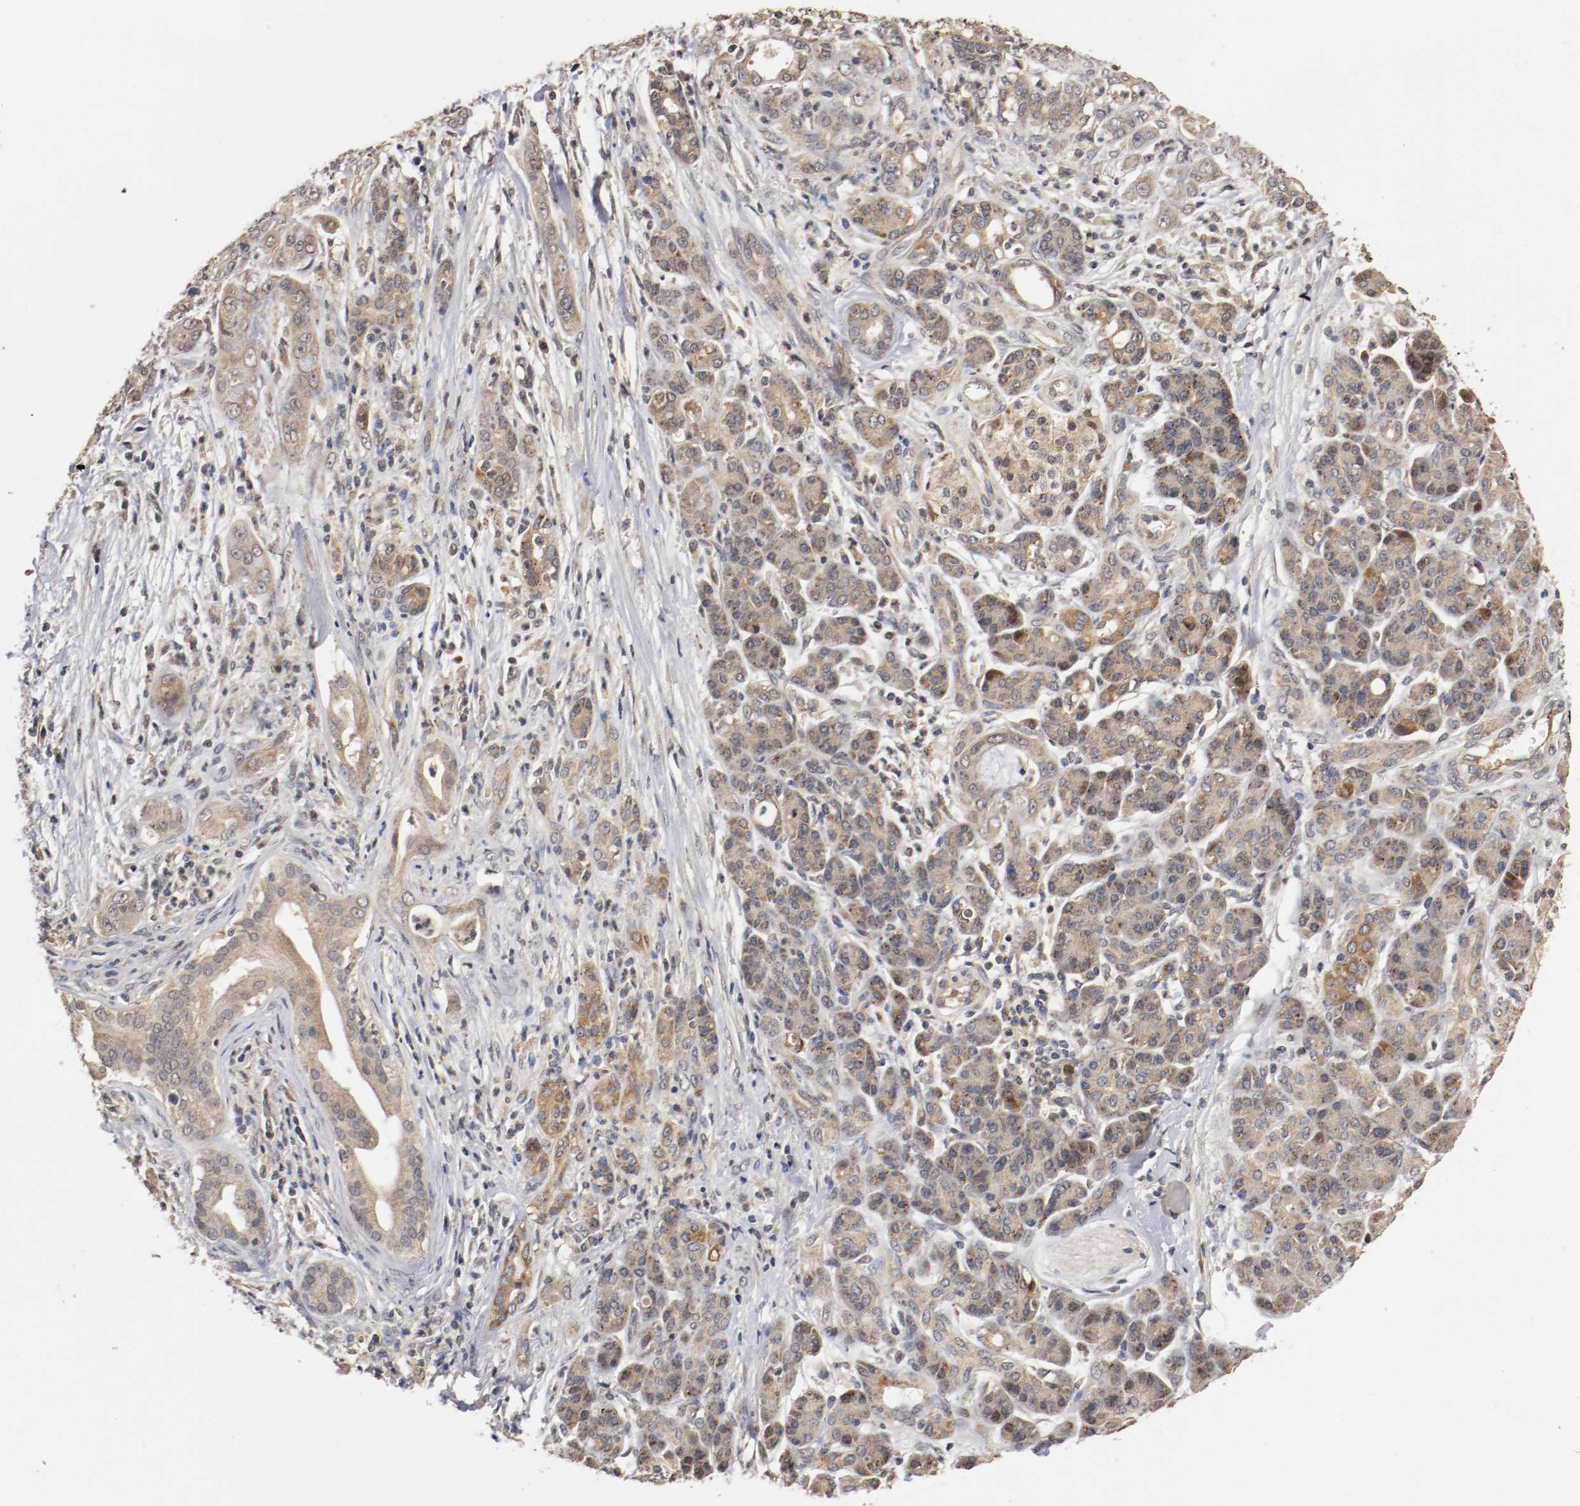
{"staining": {"intensity": "moderate", "quantity": "25%-75%", "location": "cytoplasmic/membranous,nuclear"}, "tissue": "pancreatic cancer", "cell_type": "Tumor cells", "image_type": "cancer", "snomed": [{"axis": "morphology", "description": "Adenocarcinoma, NOS"}, {"axis": "topography", "description": "Pancreas"}], "caption": "DAB immunohistochemical staining of human pancreatic cancer reveals moderate cytoplasmic/membranous and nuclear protein positivity in approximately 25%-75% of tumor cells.", "gene": "TNFRSF1B", "patient": {"sex": "male", "age": 59}}